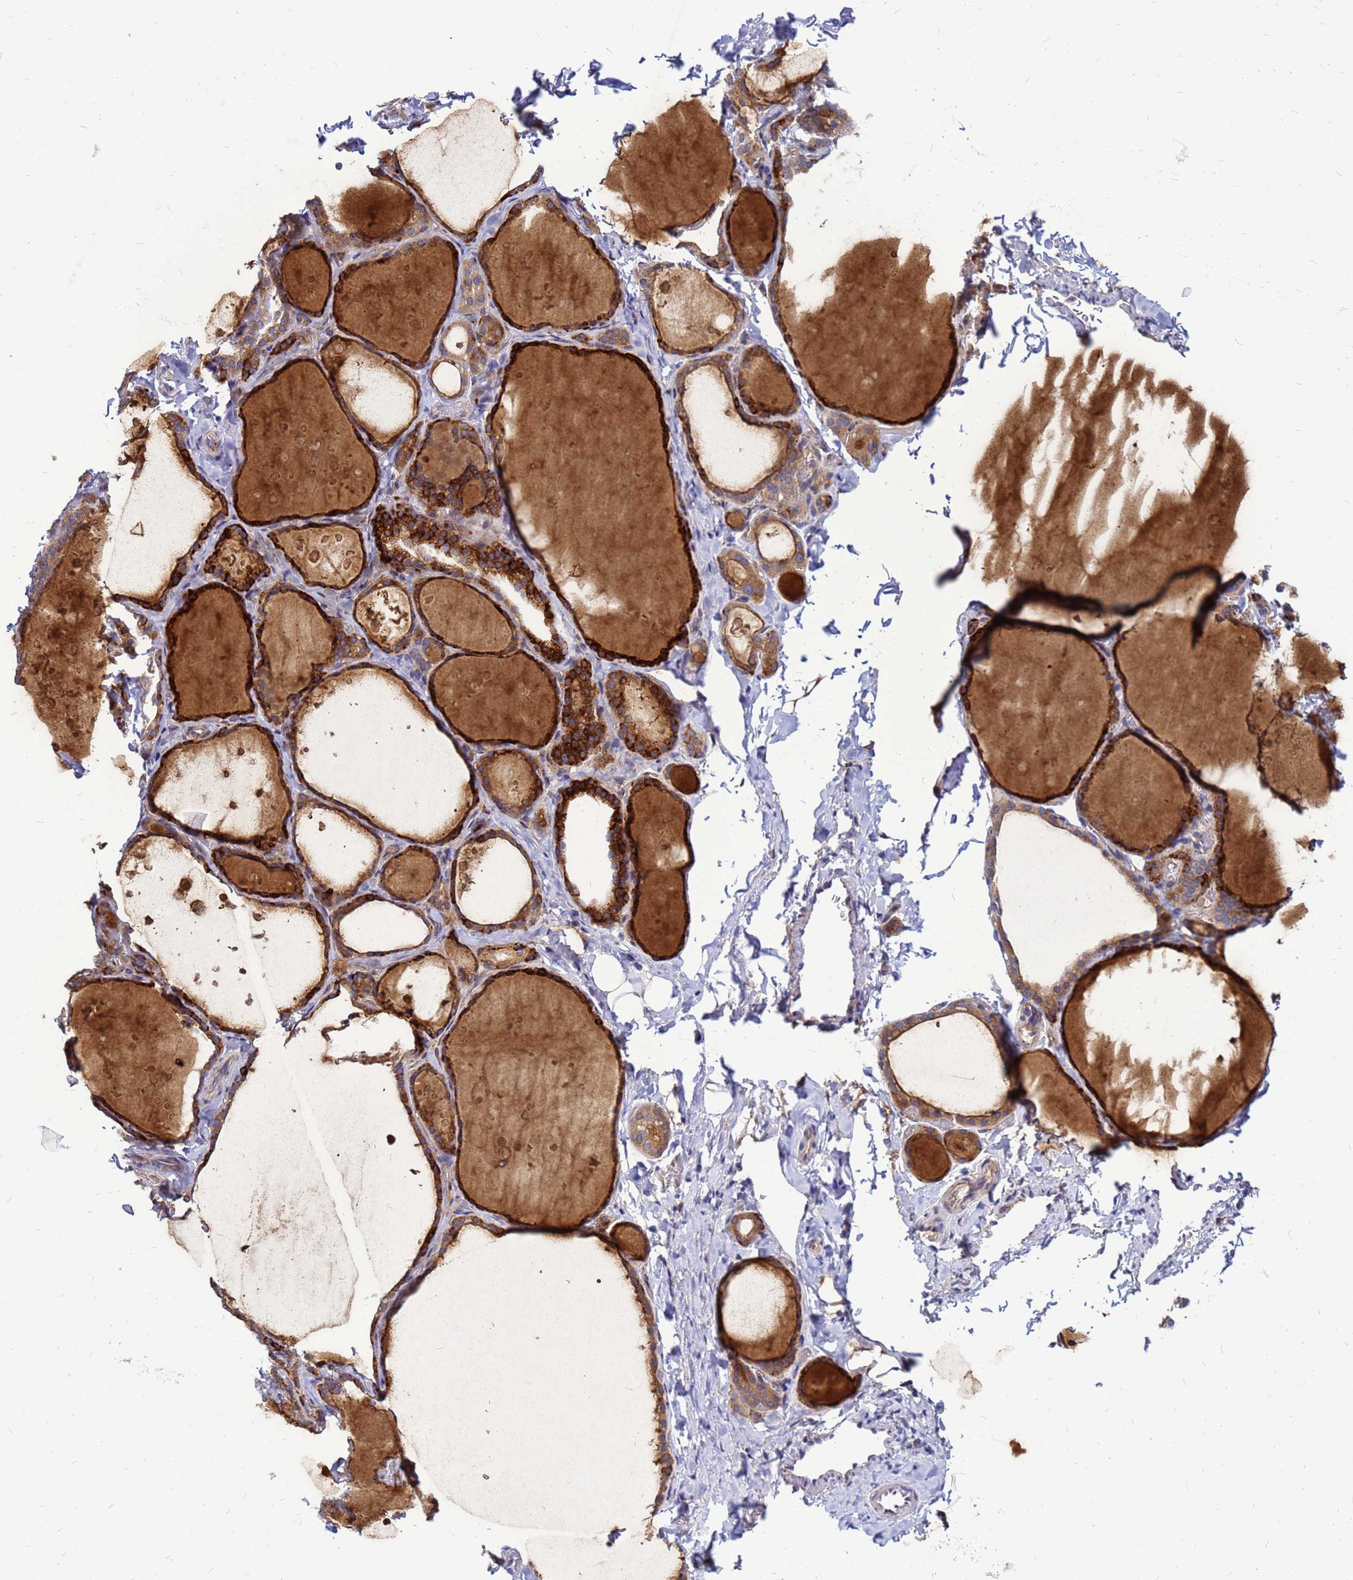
{"staining": {"intensity": "strong", "quantity": "25%-75%", "location": "cytoplasmic/membranous"}, "tissue": "thyroid gland", "cell_type": "Glandular cells", "image_type": "normal", "snomed": [{"axis": "morphology", "description": "Normal tissue, NOS"}, {"axis": "topography", "description": "Thyroid gland"}], "caption": "IHC (DAB) staining of unremarkable human thyroid gland reveals strong cytoplasmic/membranous protein positivity in approximately 25%-75% of glandular cells.", "gene": "FHIP1A", "patient": {"sex": "female", "age": 44}}